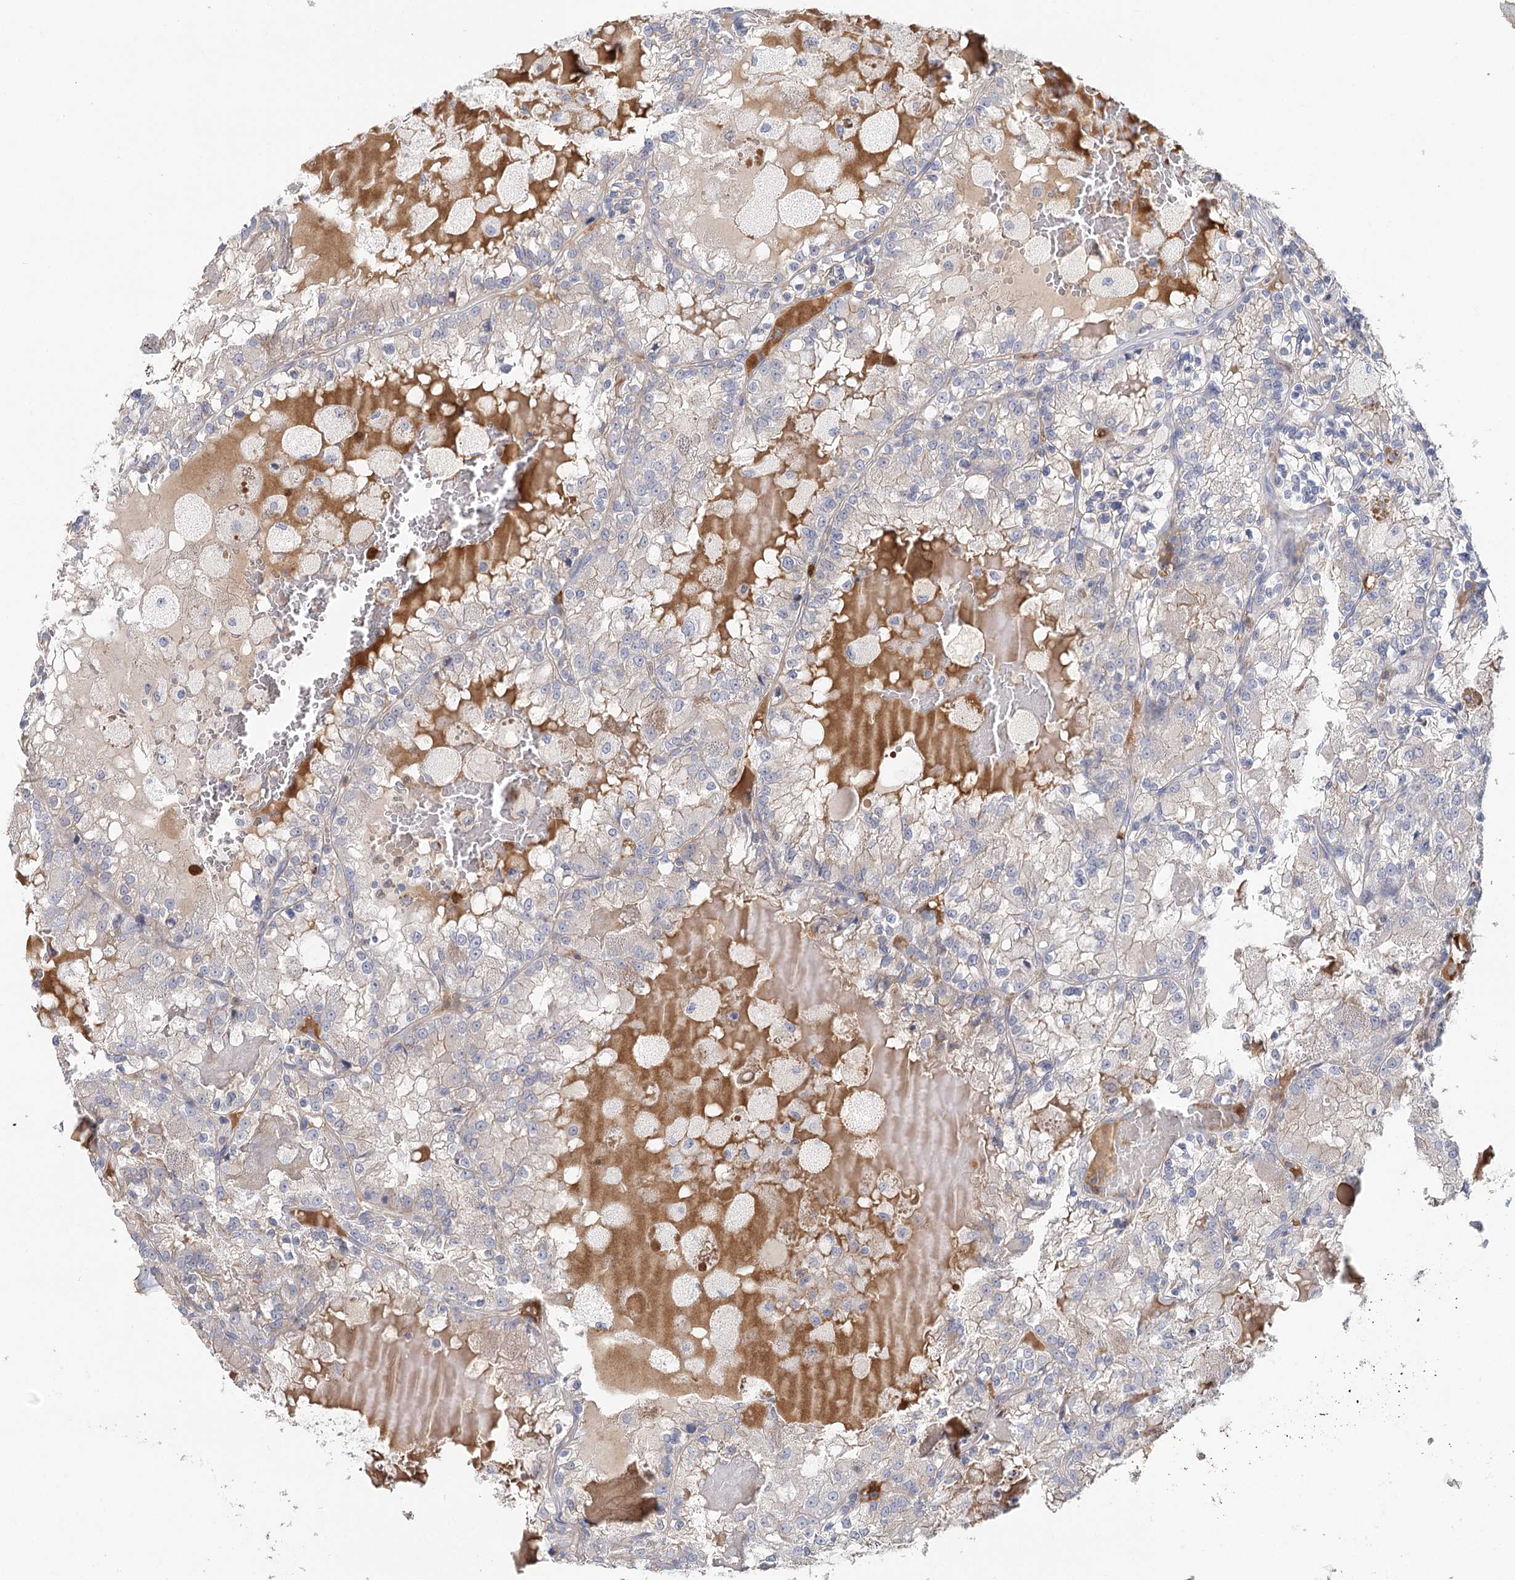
{"staining": {"intensity": "negative", "quantity": "none", "location": "none"}, "tissue": "renal cancer", "cell_type": "Tumor cells", "image_type": "cancer", "snomed": [{"axis": "morphology", "description": "Adenocarcinoma, NOS"}, {"axis": "topography", "description": "Kidney"}], "caption": "Tumor cells are negative for protein expression in human renal cancer.", "gene": "EPB41L5", "patient": {"sex": "female", "age": 56}}